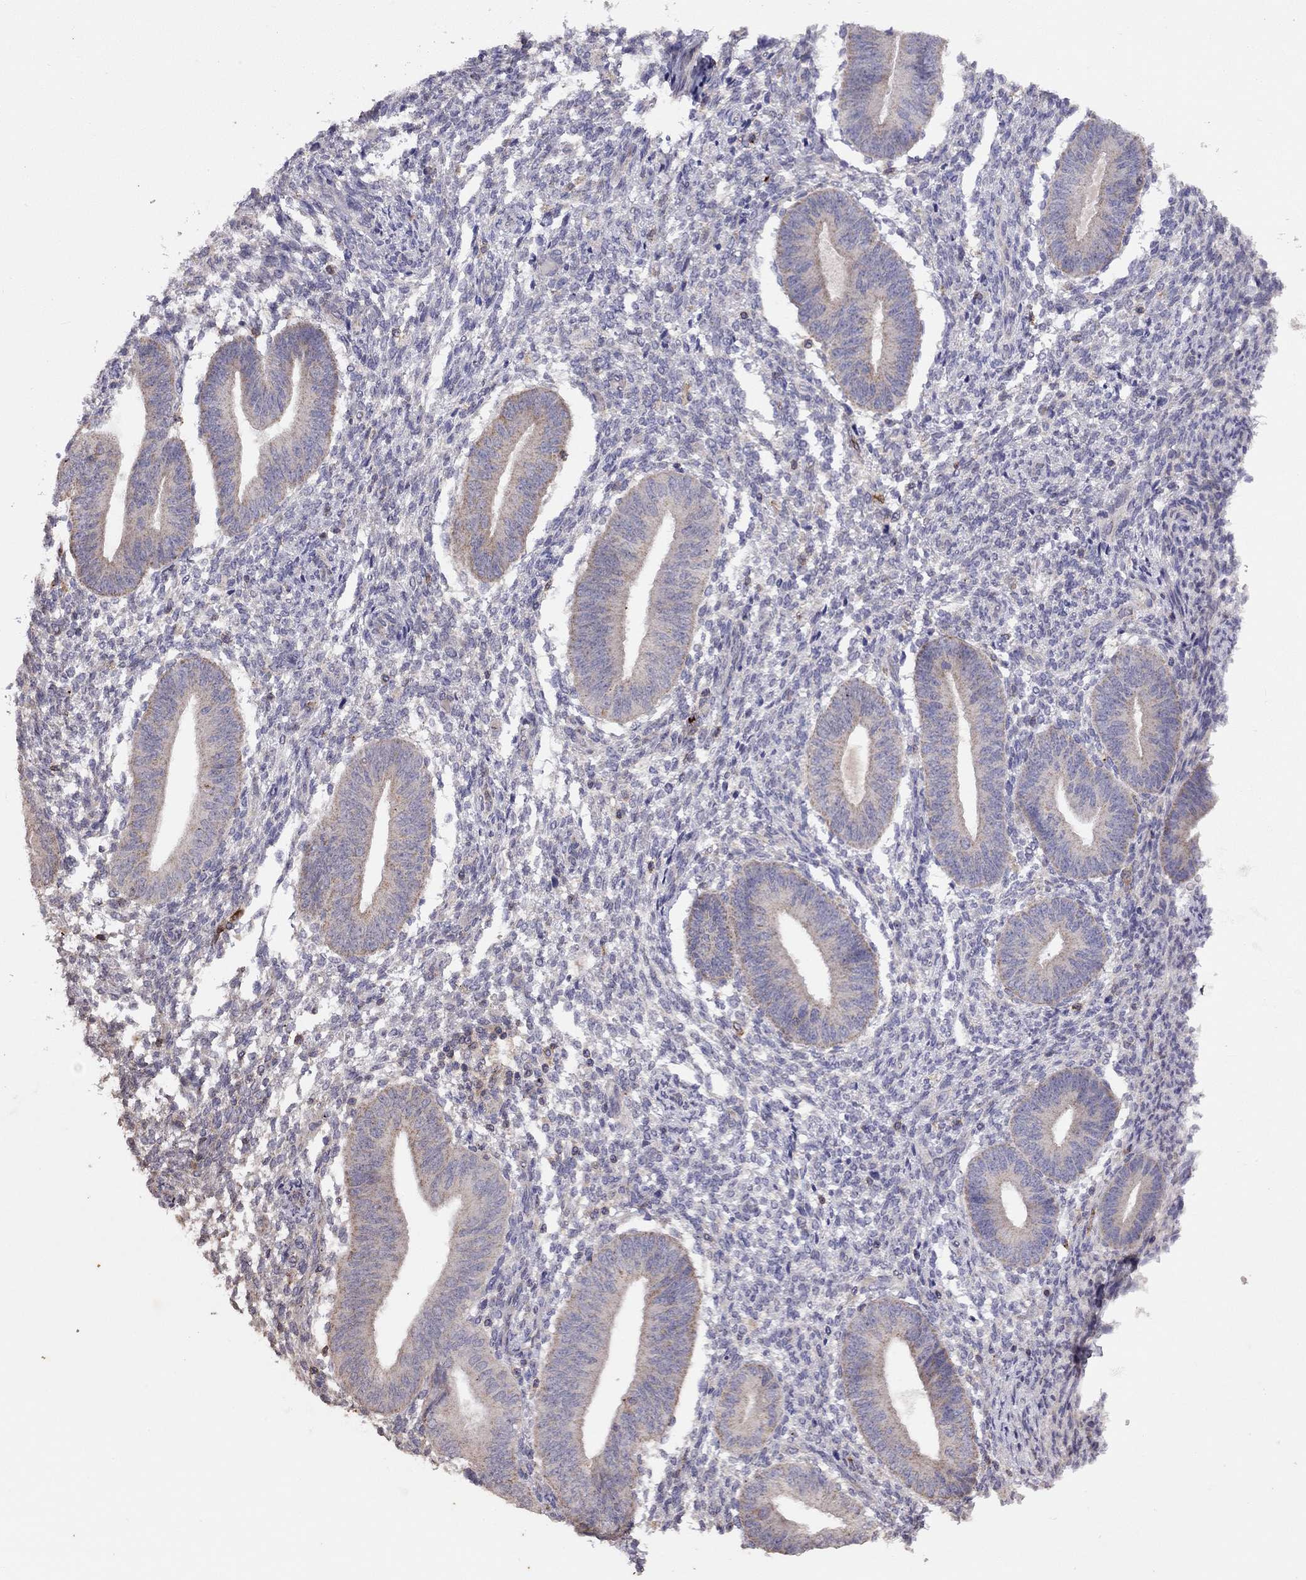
{"staining": {"intensity": "negative", "quantity": "none", "location": "none"}, "tissue": "endometrium", "cell_type": "Cells in endometrial stroma", "image_type": "normal", "snomed": [{"axis": "morphology", "description": "Normal tissue, NOS"}, {"axis": "topography", "description": "Endometrium"}], "caption": "An IHC photomicrograph of benign endometrium is shown. There is no staining in cells in endometrial stroma of endometrium. (Stains: DAB immunohistochemistry (IHC) with hematoxylin counter stain, Microscopy: brightfield microscopy at high magnification).", "gene": "CITED1", "patient": {"sex": "female", "age": 47}}